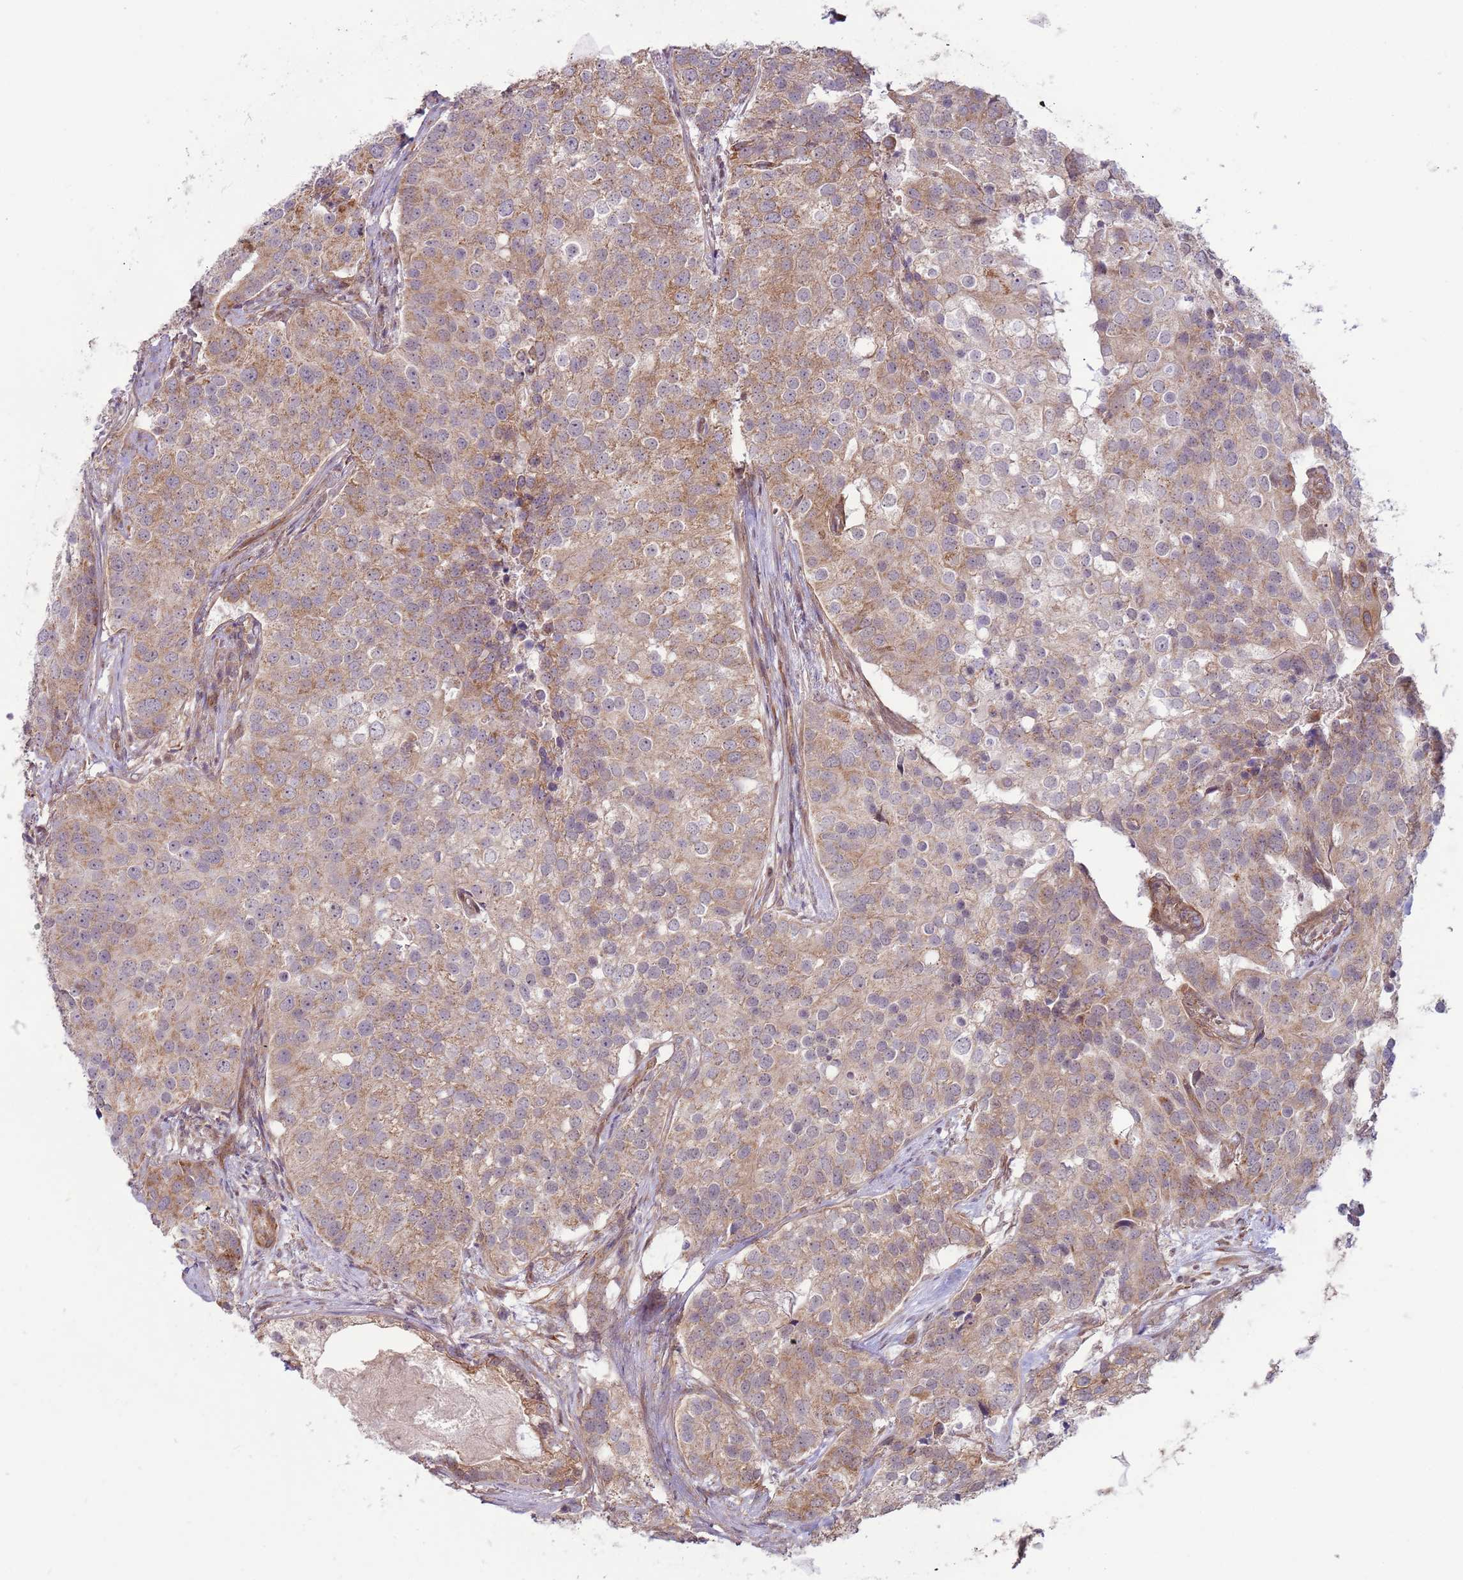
{"staining": {"intensity": "moderate", "quantity": "25%-75%", "location": "cytoplasmic/membranous"}, "tissue": "prostate cancer", "cell_type": "Tumor cells", "image_type": "cancer", "snomed": [{"axis": "morphology", "description": "Adenocarcinoma, High grade"}, {"axis": "topography", "description": "Prostate"}], "caption": "This histopathology image shows immunohistochemistry staining of human prostate cancer (high-grade adenocarcinoma), with medium moderate cytoplasmic/membranous expression in about 25%-75% of tumor cells.", "gene": "DCAF4", "patient": {"sex": "male", "age": 62}}